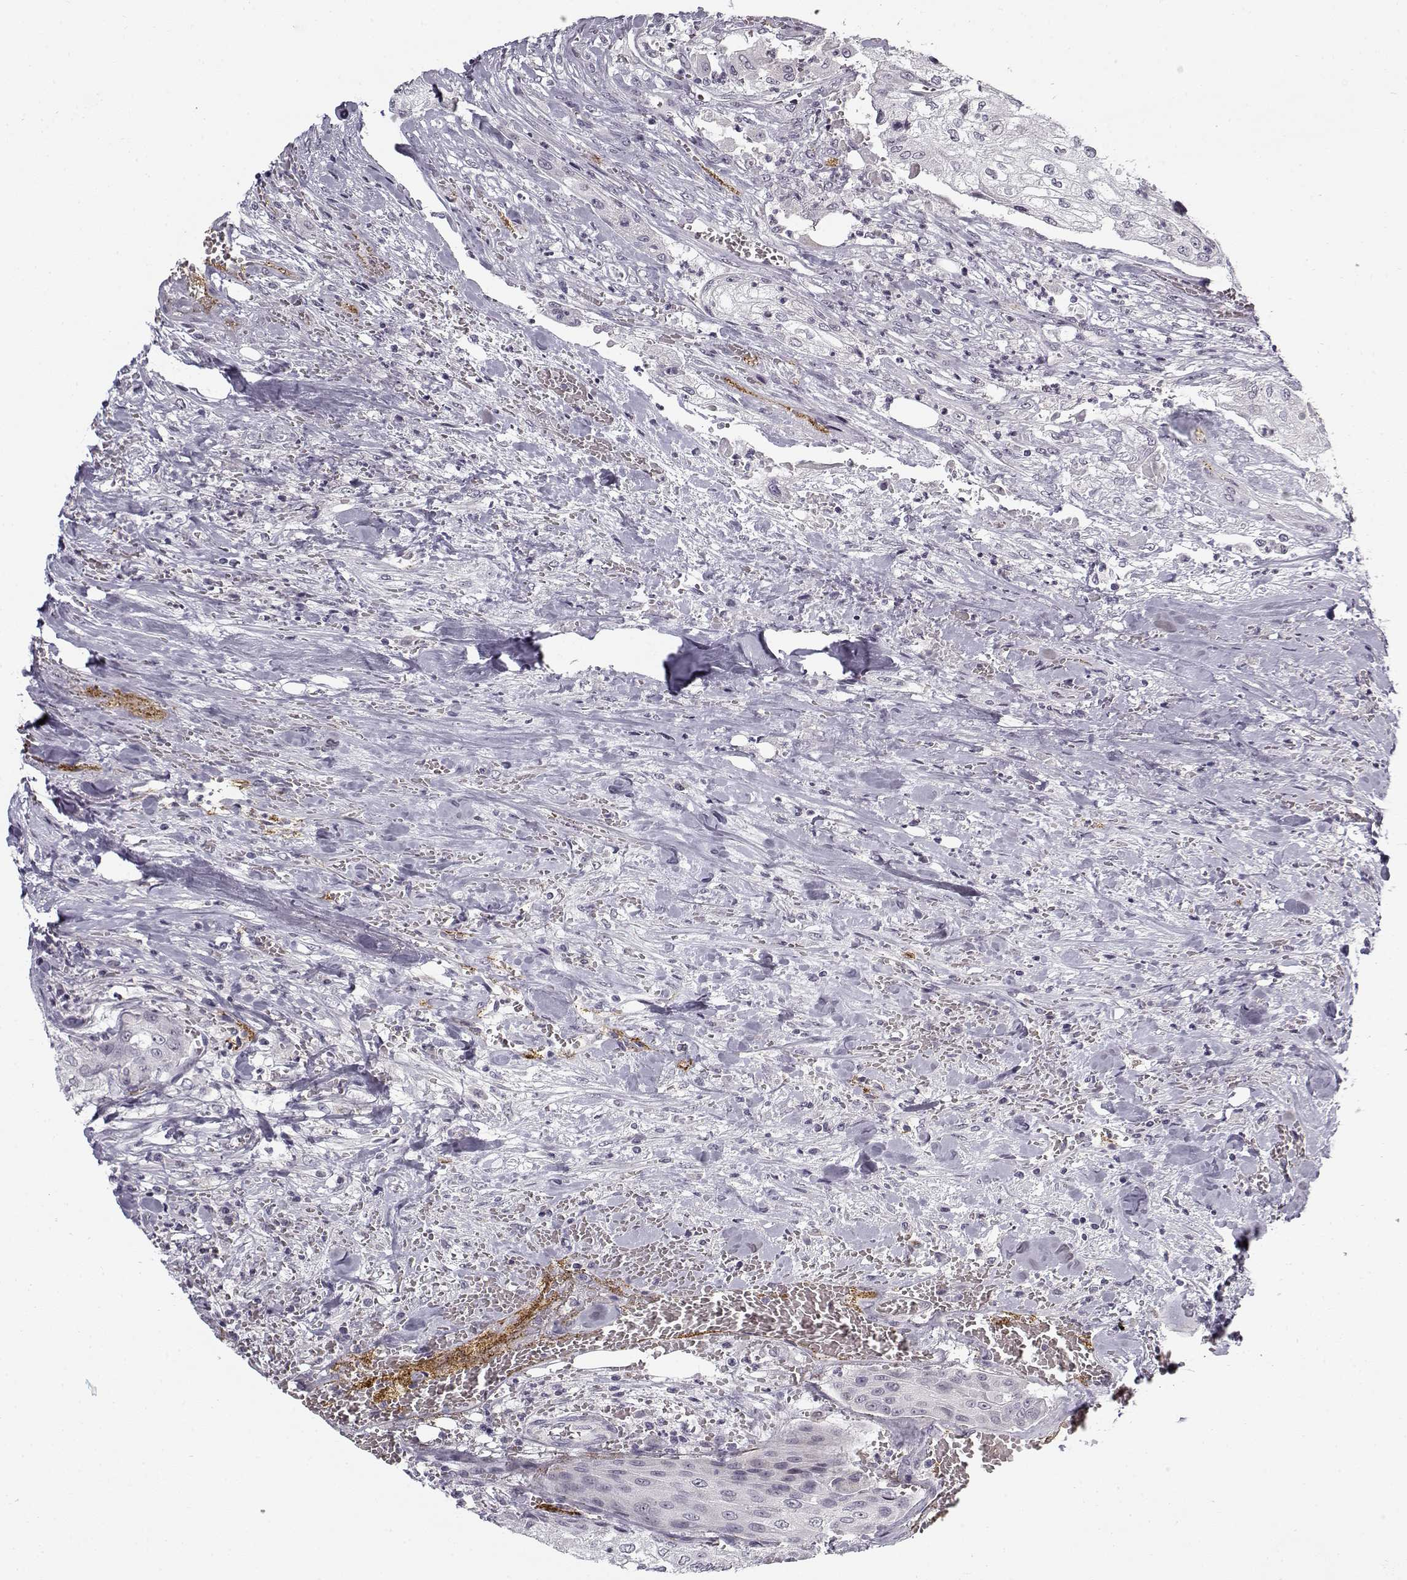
{"staining": {"intensity": "negative", "quantity": "none", "location": "none"}, "tissue": "urothelial cancer", "cell_type": "Tumor cells", "image_type": "cancer", "snomed": [{"axis": "morphology", "description": "Urothelial carcinoma, High grade"}, {"axis": "topography", "description": "Urinary bladder"}], "caption": "IHC photomicrograph of urothelial cancer stained for a protein (brown), which displays no expression in tumor cells.", "gene": "SNCA", "patient": {"sex": "male", "age": 62}}